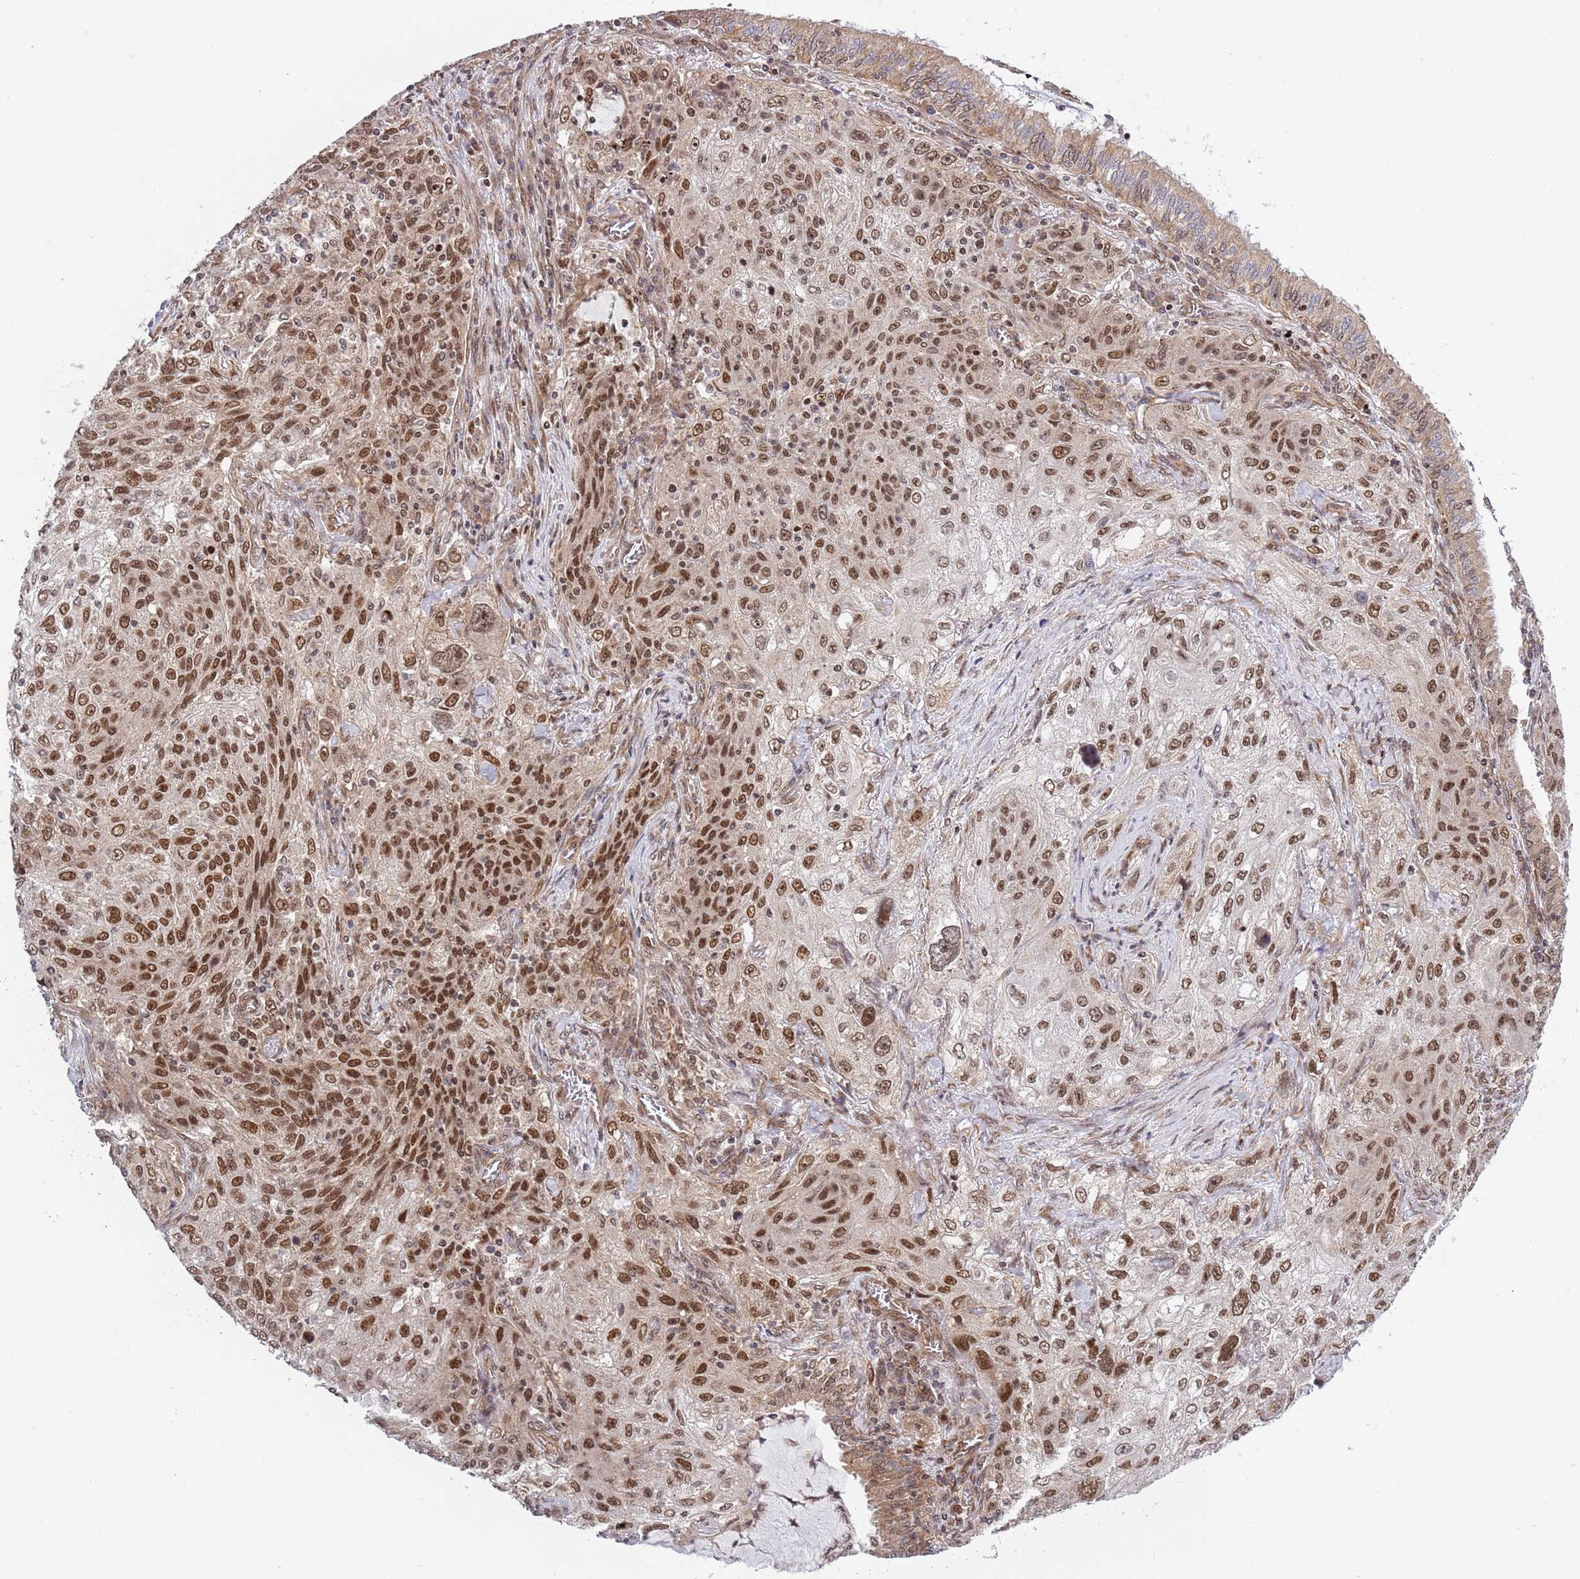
{"staining": {"intensity": "moderate", "quantity": ">75%", "location": "nuclear"}, "tissue": "lung cancer", "cell_type": "Tumor cells", "image_type": "cancer", "snomed": [{"axis": "morphology", "description": "Squamous cell carcinoma, NOS"}, {"axis": "topography", "description": "Lung"}], "caption": "An image showing moderate nuclear positivity in about >75% of tumor cells in lung cancer, as visualized by brown immunohistochemical staining.", "gene": "TBX10", "patient": {"sex": "female", "age": 69}}